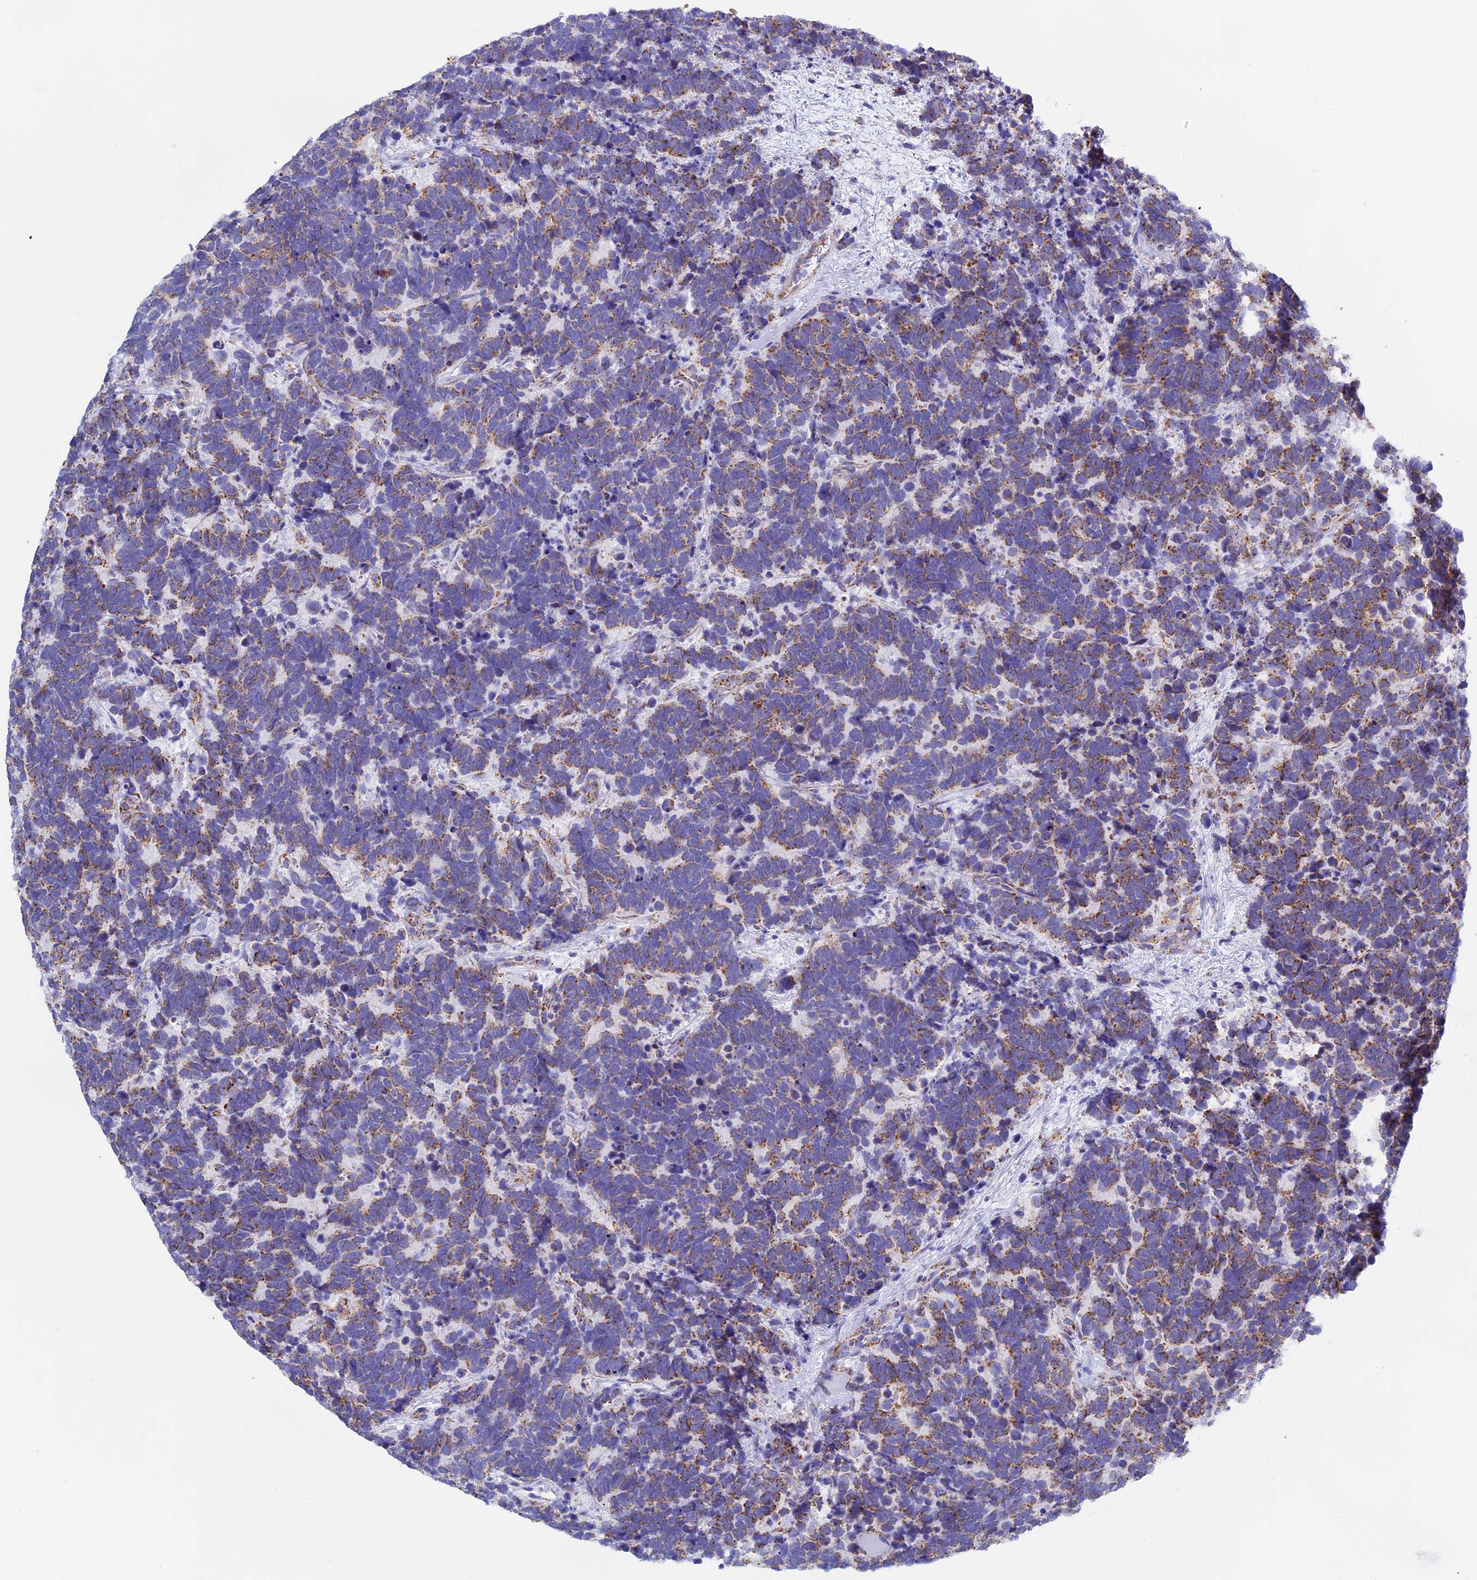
{"staining": {"intensity": "moderate", "quantity": "25%-75%", "location": "cytoplasmic/membranous"}, "tissue": "carcinoid", "cell_type": "Tumor cells", "image_type": "cancer", "snomed": [{"axis": "morphology", "description": "Carcinoma, NOS"}, {"axis": "morphology", "description": "Carcinoid, malignant, NOS"}, {"axis": "topography", "description": "Urinary bladder"}], "caption": "High-magnification brightfield microscopy of carcinoid stained with DAB (3,3'-diaminobenzidine) (brown) and counterstained with hematoxylin (blue). tumor cells exhibit moderate cytoplasmic/membranous staining is present in approximately25%-75% of cells.", "gene": "NDUFA5", "patient": {"sex": "male", "age": 57}}